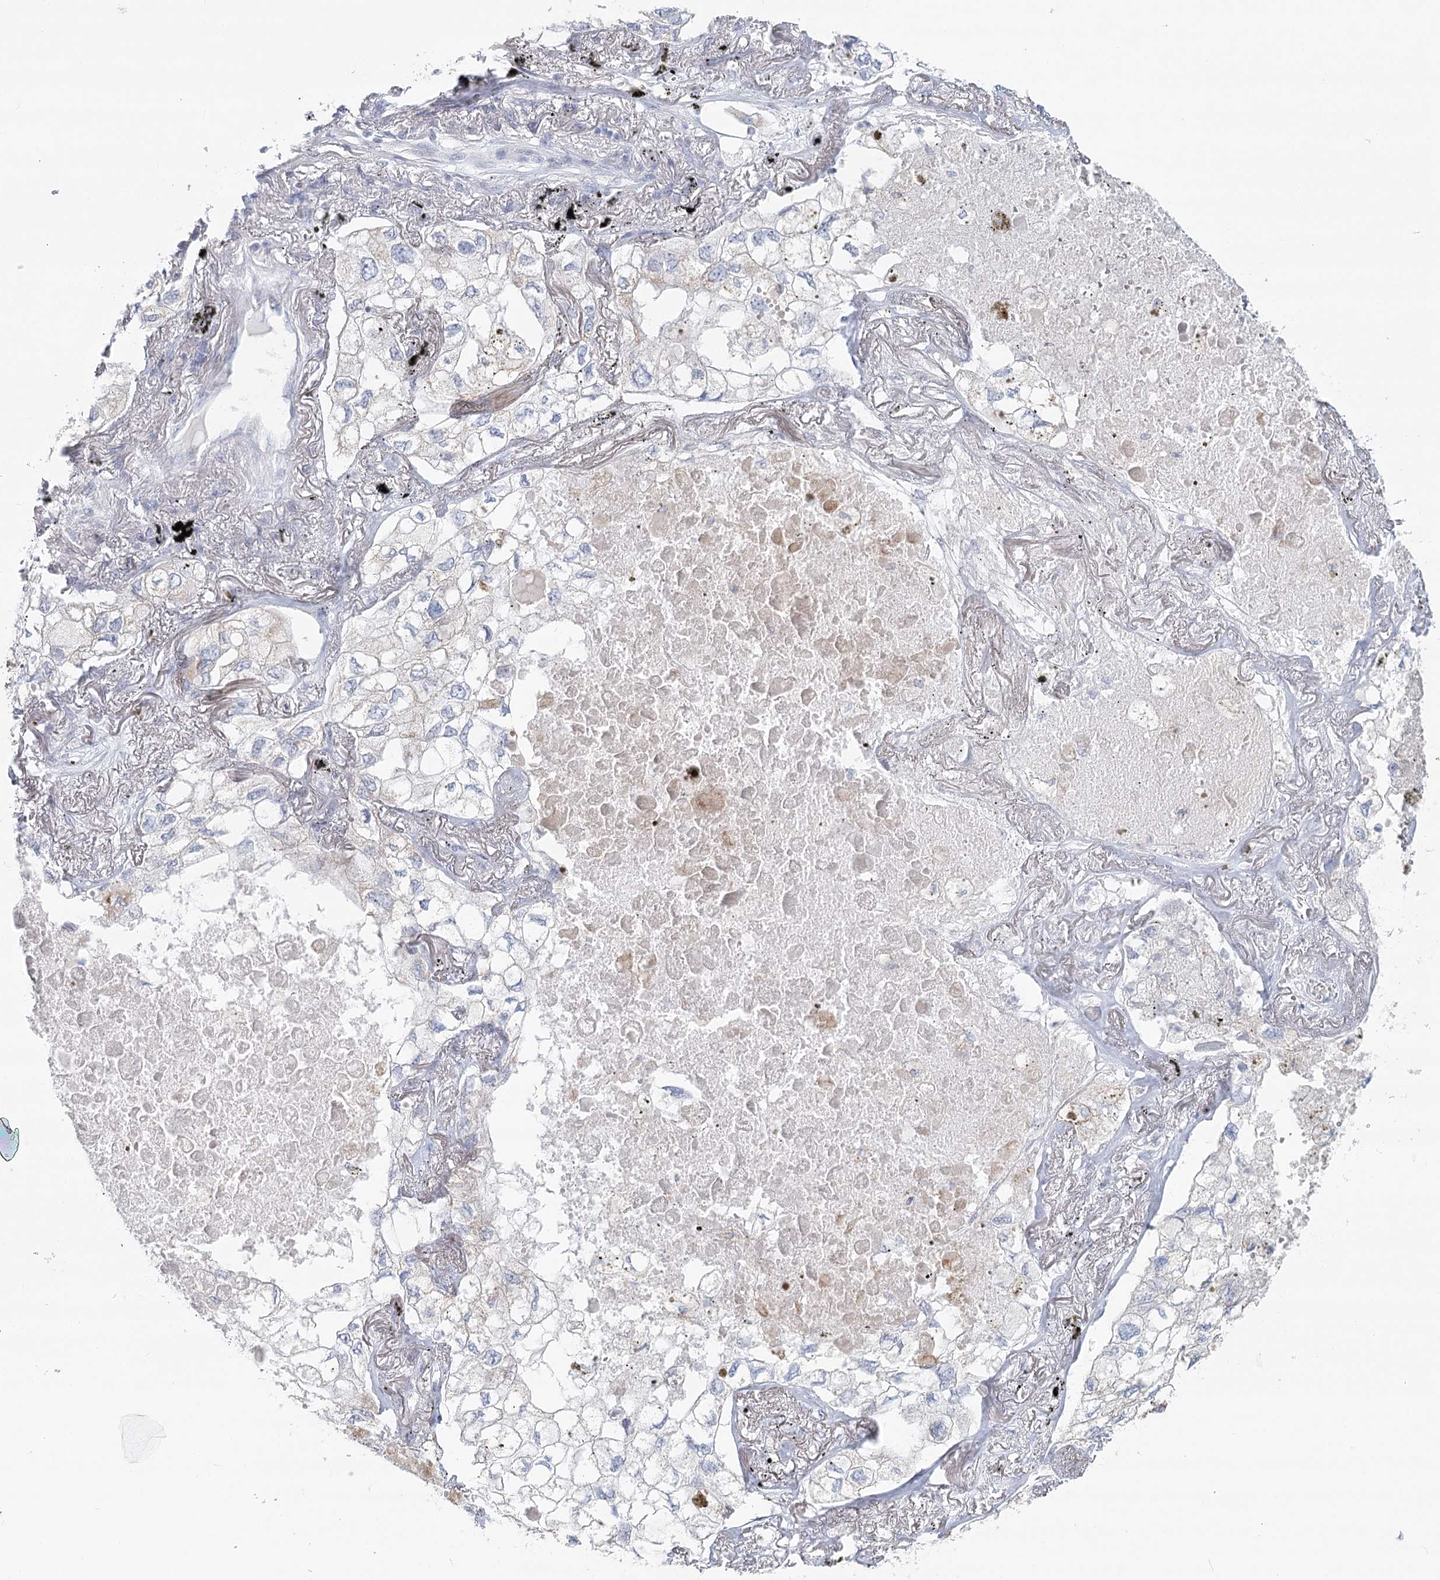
{"staining": {"intensity": "negative", "quantity": "none", "location": "none"}, "tissue": "lung cancer", "cell_type": "Tumor cells", "image_type": "cancer", "snomed": [{"axis": "morphology", "description": "Adenocarcinoma, NOS"}, {"axis": "topography", "description": "Lung"}], "caption": "High magnification brightfield microscopy of lung adenocarcinoma stained with DAB (3,3'-diaminobenzidine) (brown) and counterstained with hematoxylin (blue): tumor cells show no significant staining. The staining was performed using DAB (3,3'-diaminobenzidine) to visualize the protein expression in brown, while the nuclei were stained in blue with hematoxylin (Magnification: 20x).", "gene": "BPHL", "patient": {"sex": "male", "age": 65}}